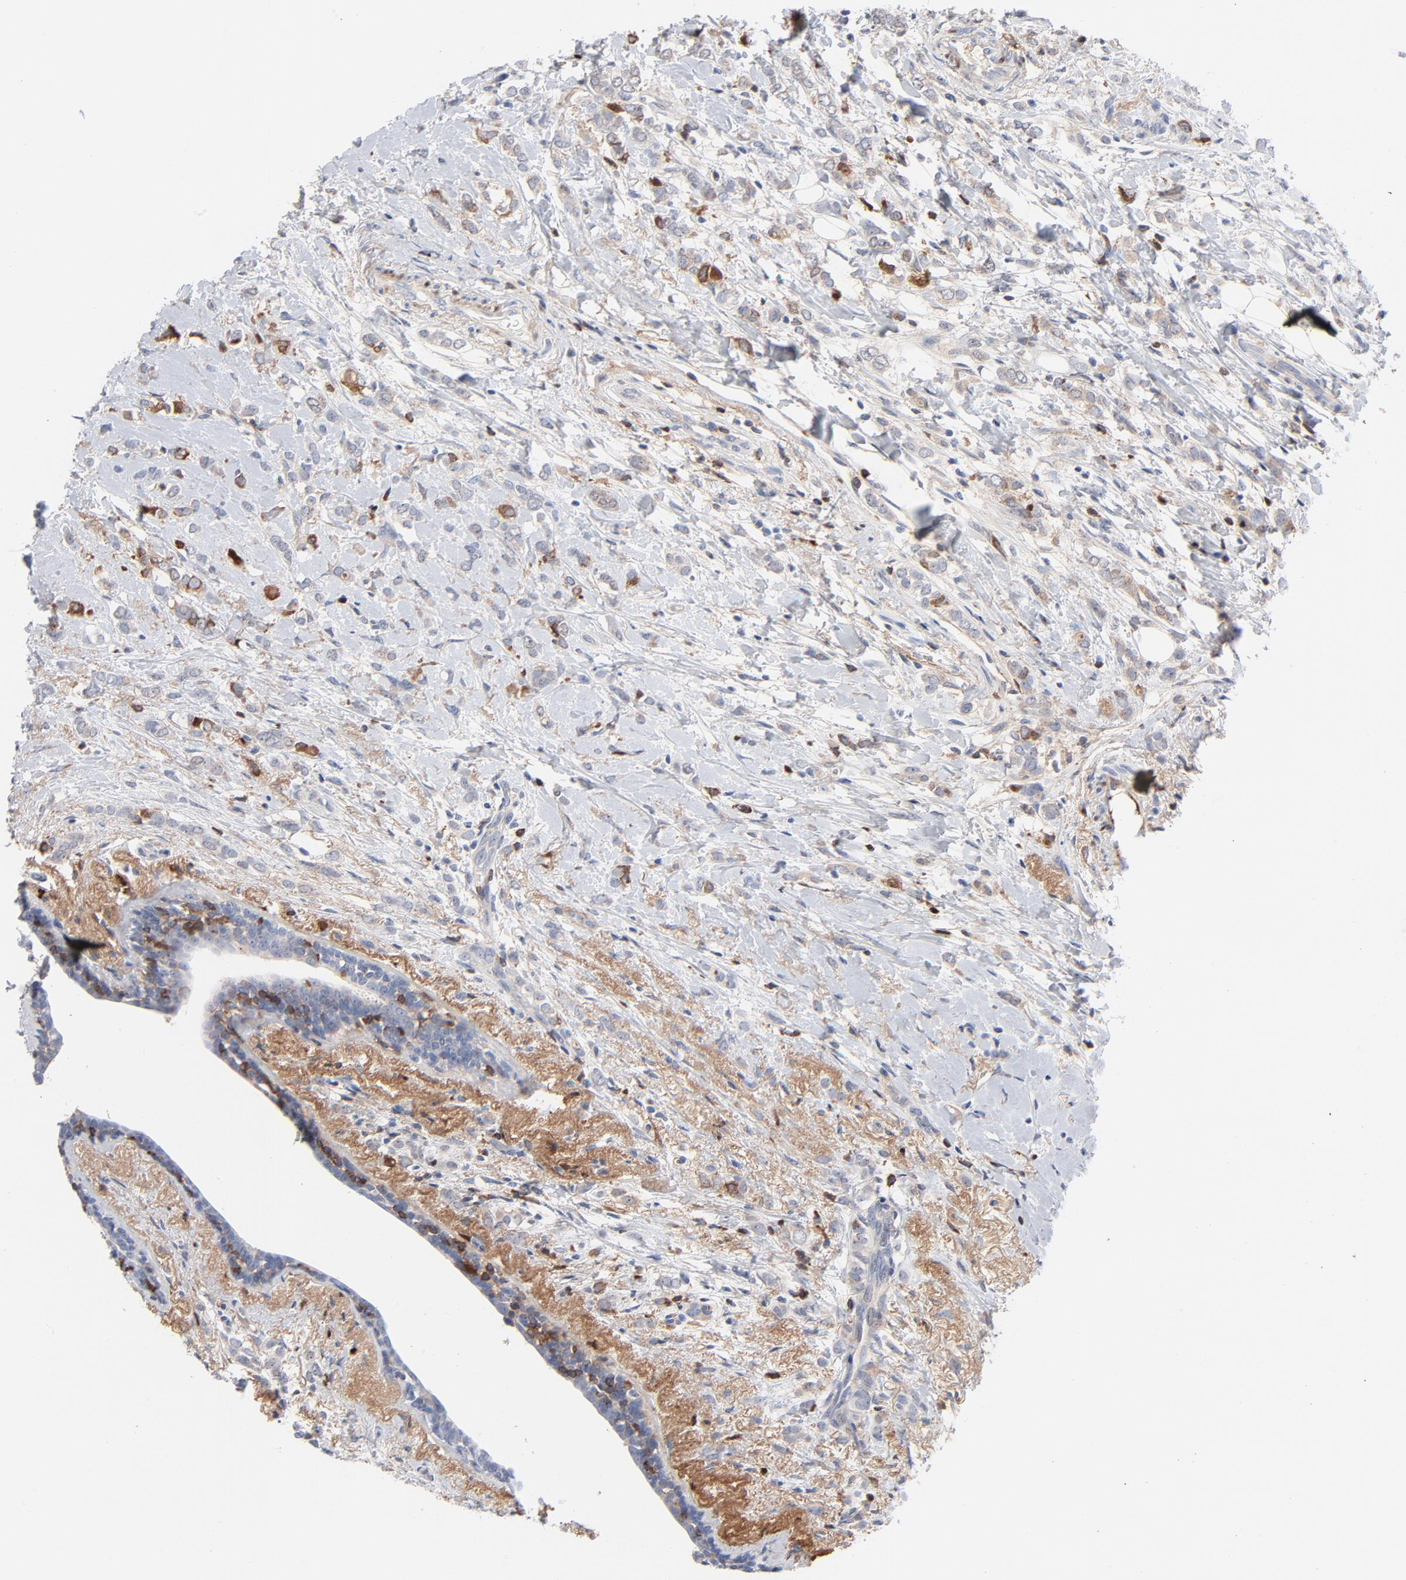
{"staining": {"intensity": "negative", "quantity": "none", "location": "none"}, "tissue": "breast cancer", "cell_type": "Tumor cells", "image_type": "cancer", "snomed": [{"axis": "morphology", "description": "Normal tissue, NOS"}, {"axis": "morphology", "description": "Lobular carcinoma"}, {"axis": "topography", "description": "Breast"}], "caption": "The immunohistochemistry (IHC) micrograph has no significant expression in tumor cells of breast cancer (lobular carcinoma) tissue.", "gene": "SERPINA4", "patient": {"sex": "female", "age": 47}}